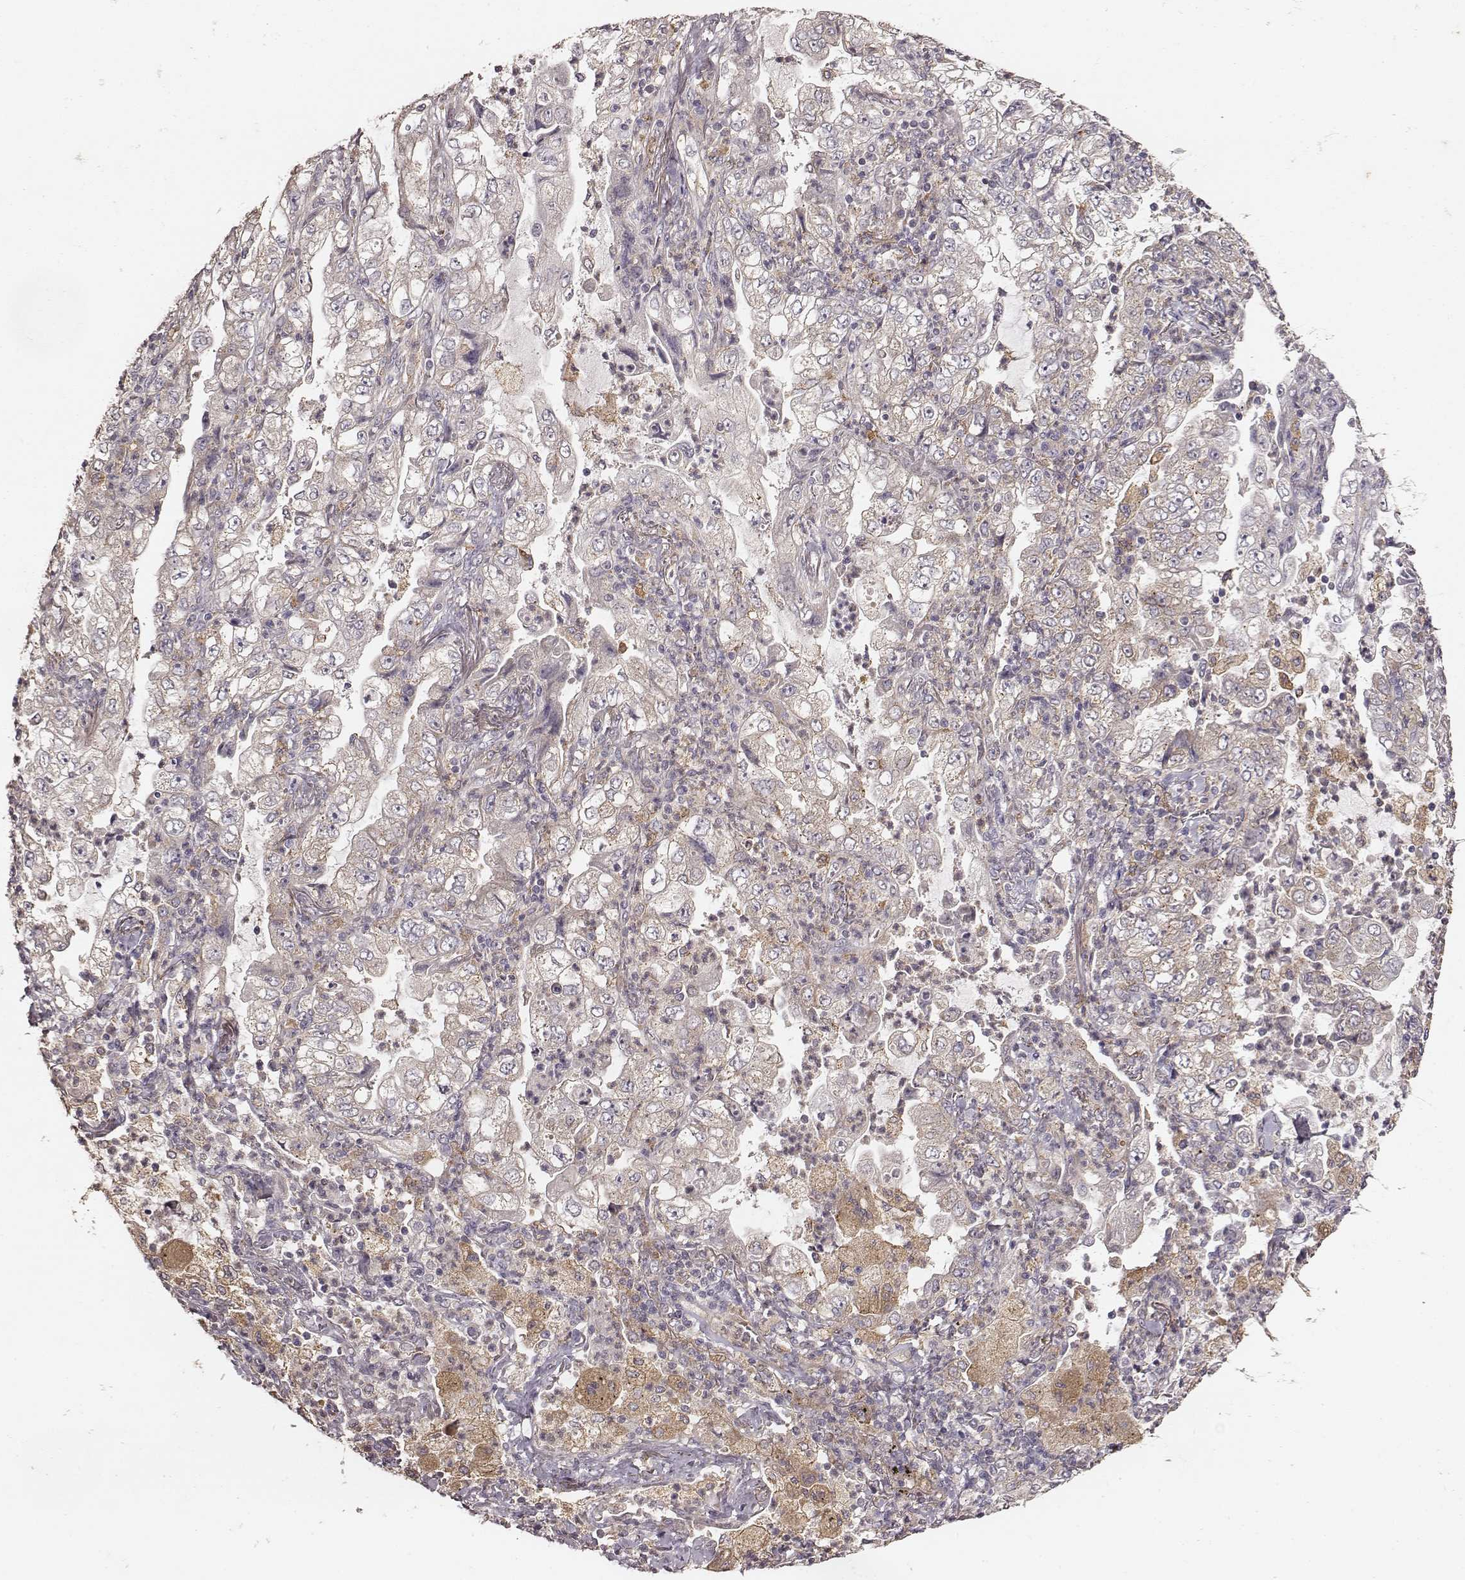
{"staining": {"intensity": "negative", "quantity": "none", "location": "none"}, "tissue": "lung cancer", "cell_type": "Tumor cells", "image_type": "cancer", "snomed": [{"axis": "morphology", "description": "Adenocarcinoma, NOS"}, {"axis": "topography", "description": "Lung"}], "caption": "Immunohistochemical staining of lung cancer demonstrates no significant staining in tumor cells.", "gene": "VPS26A", "patient": {"sex": "female", "age": 73}}